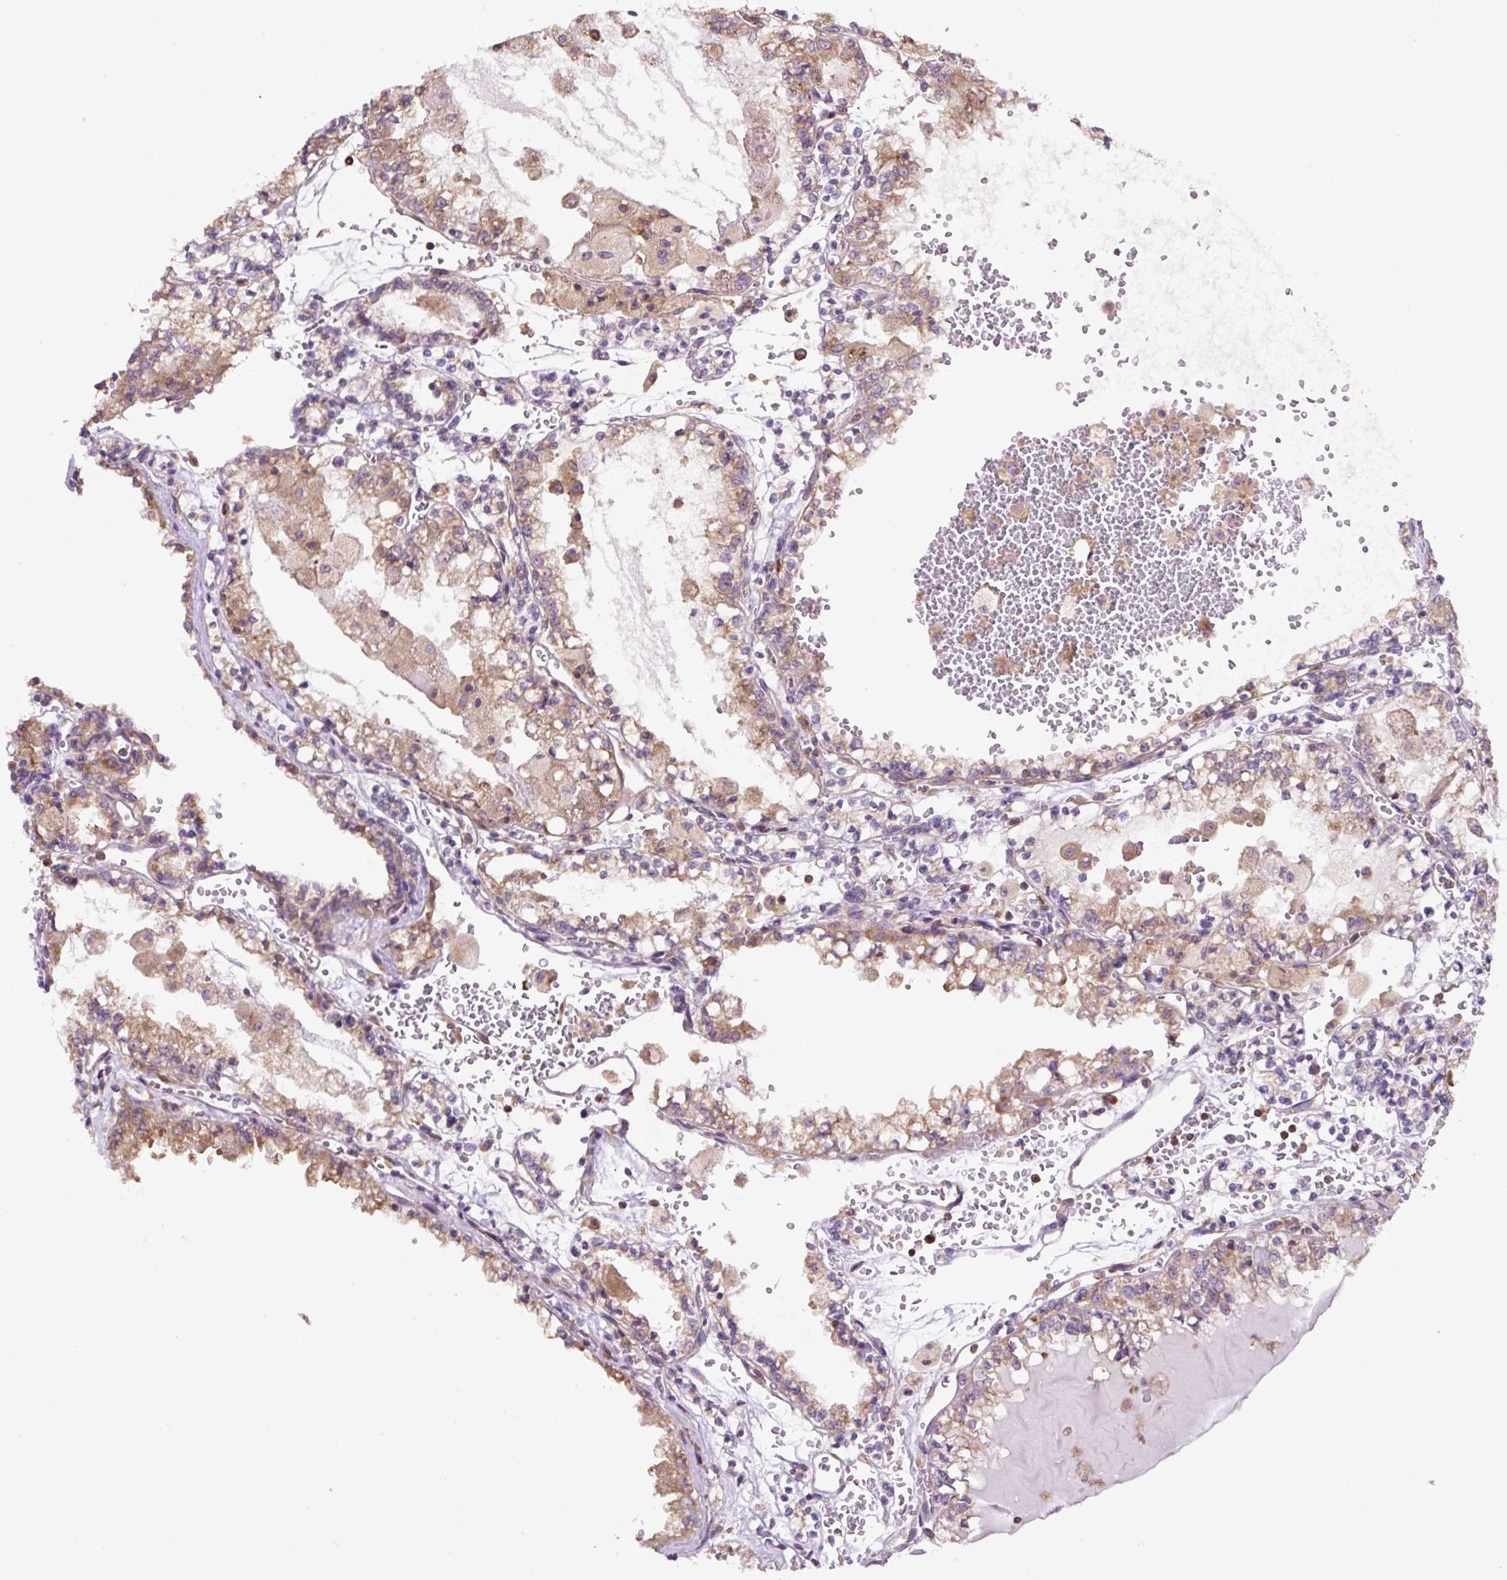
{"staining": {"intensity": "moderate", "quantity": "25%-75%", "location": "cytoplasmic/membranous"}, "tissue": "renal cancer", "cell_type": "Tumor cells", "image_type": "cancer", "snomed": [{"axis": "morphology", "description": "Adenocarcinoma, NOS"}, {"axis": "topography", "description": "Kidney"}], "caption": "Moderate cytoplasmic/membranous expression for a protein is seen in about 25%-75% of tumor cells of renal cancer (adenocarcinoma) using immunohistochemistry.", "gene": "RPS23", "patient": {"sex": "female", "age": 56}}